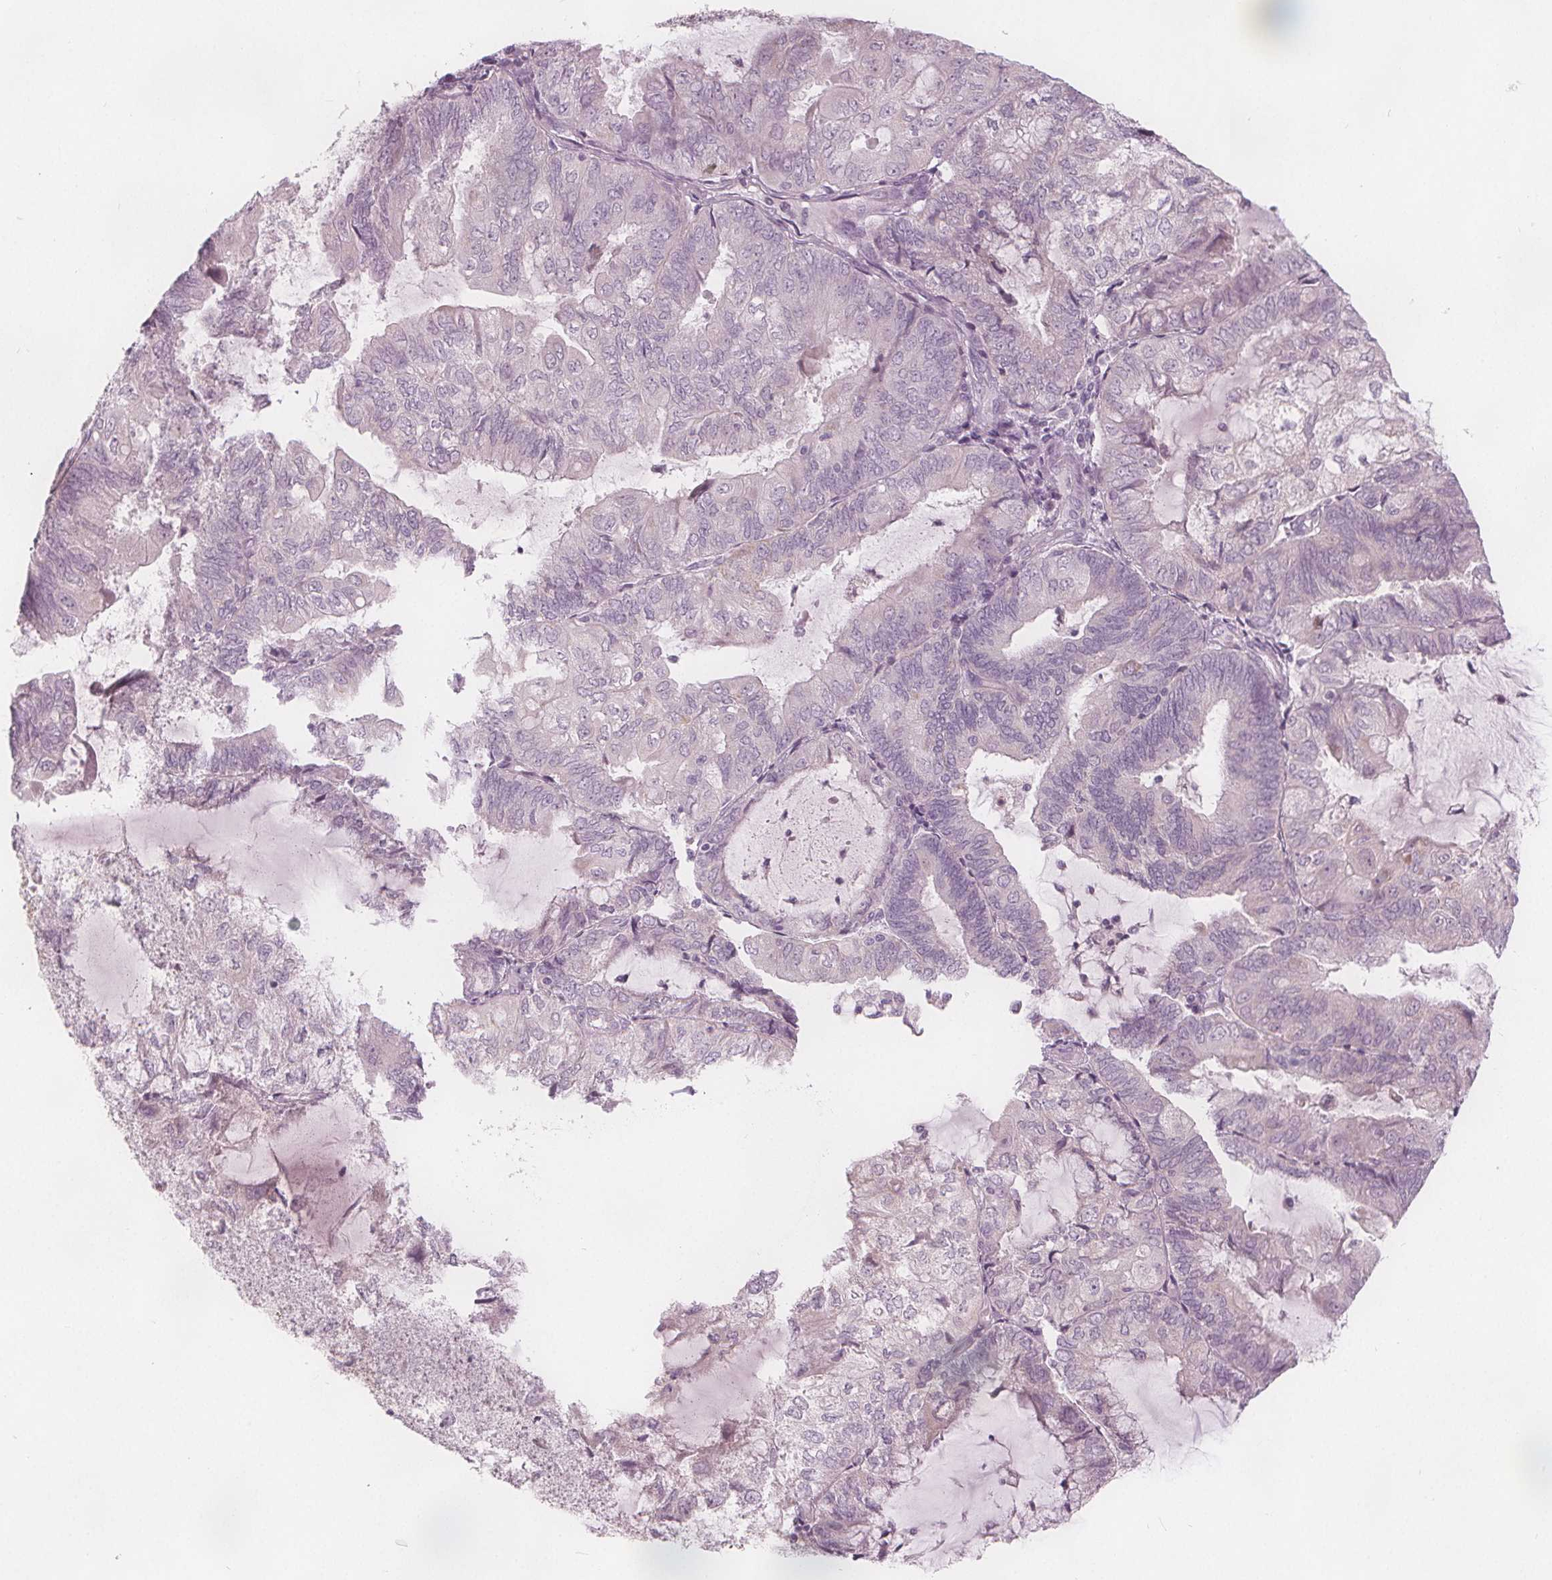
{"staining": {"intensity": "negative", "quantity": "none", "location": "none"}, "tissue": "endometrial cancer", "cell_type": "Tumor cells", "image_type": "cancer", "snomed": [{"axis": "morphology", "description": "Adenocarcinoma, NOS"}, {"axis": "topography", "description": "Endometrium"}], "caption": "Immunohistochemical staining of human endometrial adenocarcinoma displays no significant staining in tumor cells. Nuclei are stained in blue.", "gene": "BRSK1", "patient": {"sex": "female", "age": 81}}